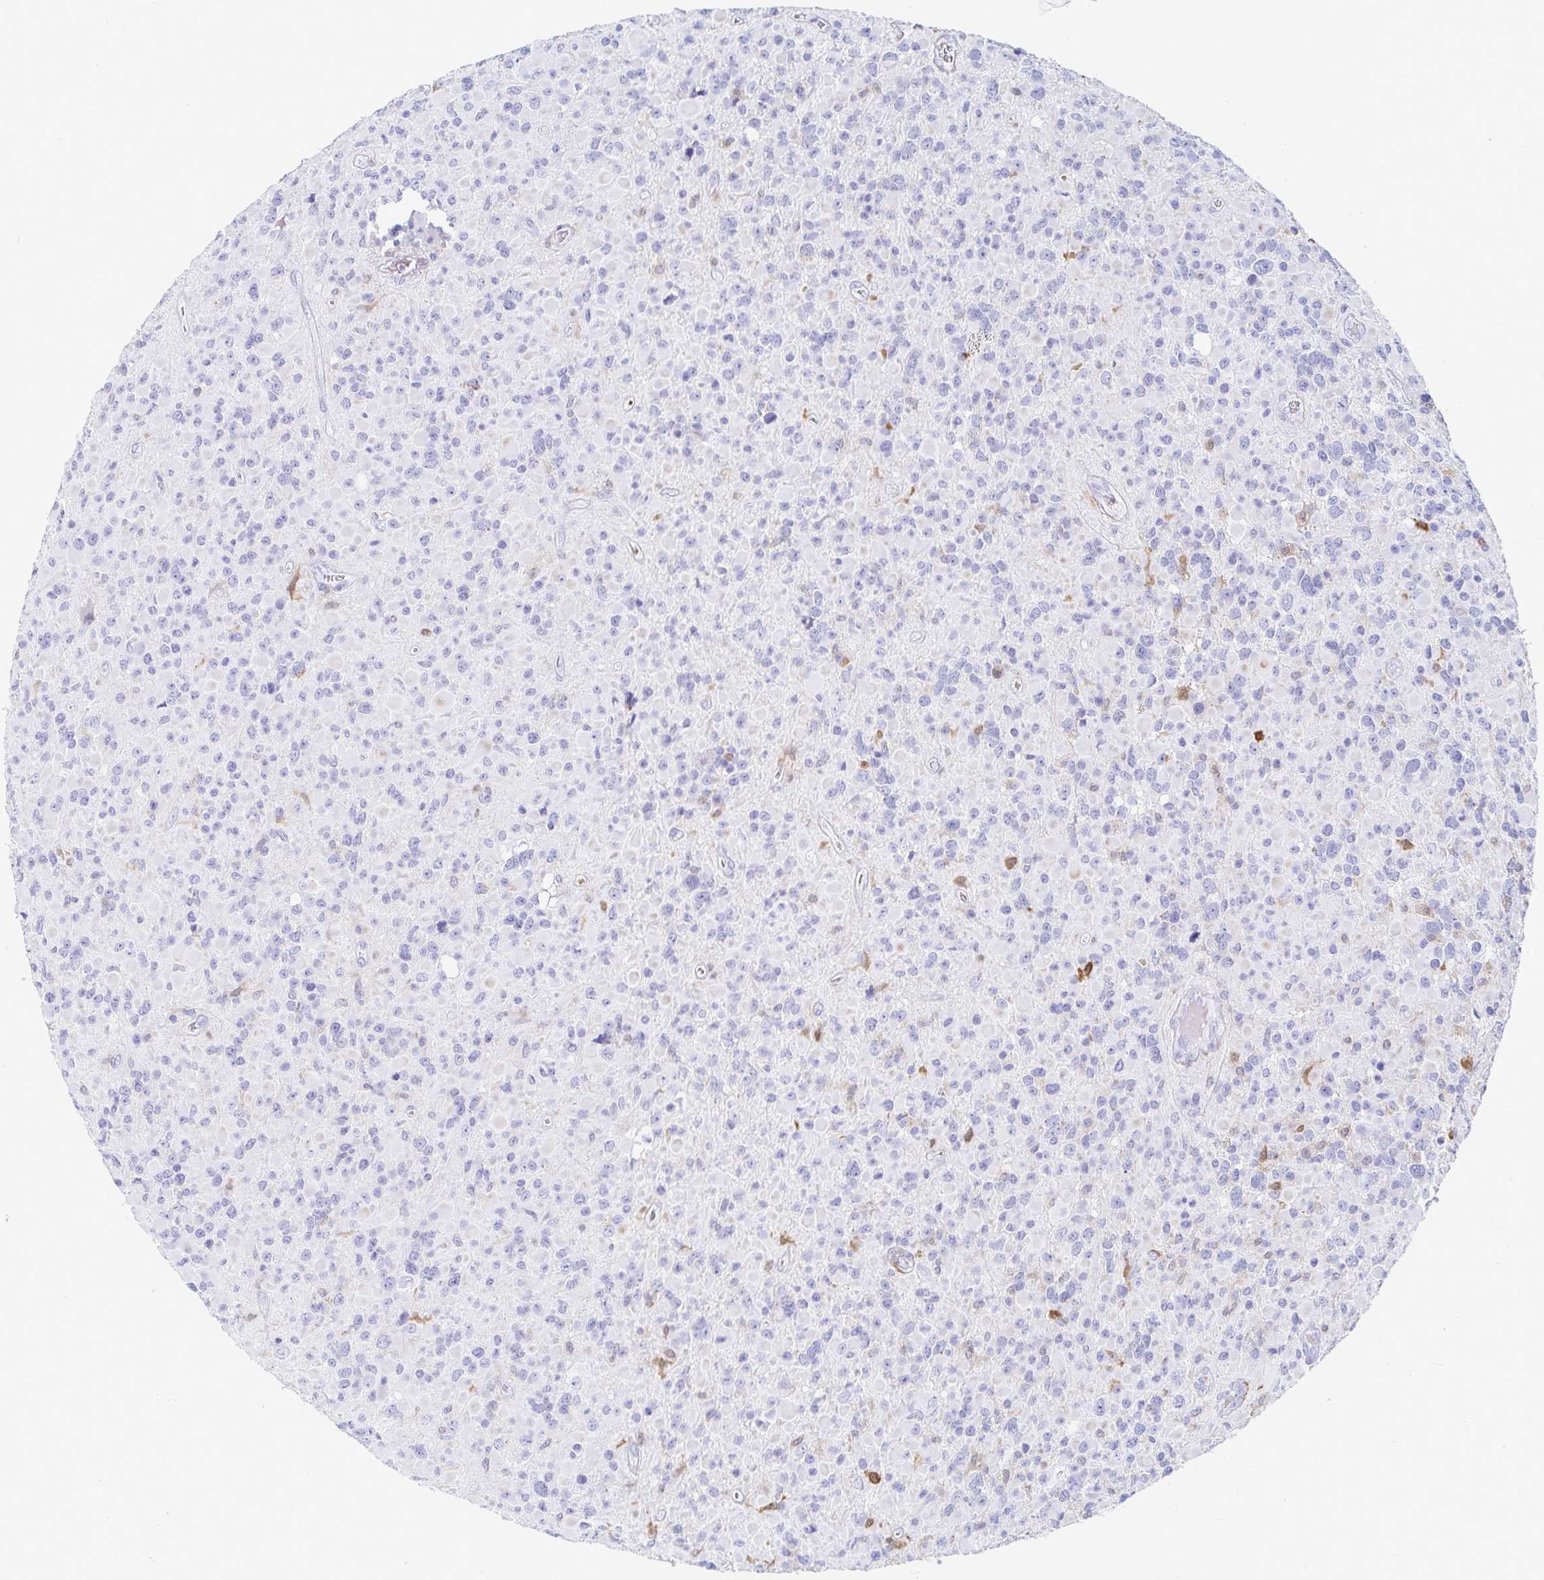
{"staining": {"intensity": "negative", "quantity": "none", "location": "none"}, "tissue": "glioma", "cell_type": "Tumor cells", "image_type": "cancer", "snomed": [{"axis": "morphology", "description": "Glioma, malignant, High grade"}, {"axis": "topography", "description": "Brain"}], "caption": "The histopathology image demonstrates no significant staining in tumor cells of malignant high-grade glioma. The staining is performed using DAB brown chromogen with nuclei counter-stained in using hematoxylin.", "gene": "OR2A4", "patient": {"sex": "female", "age": 40}}